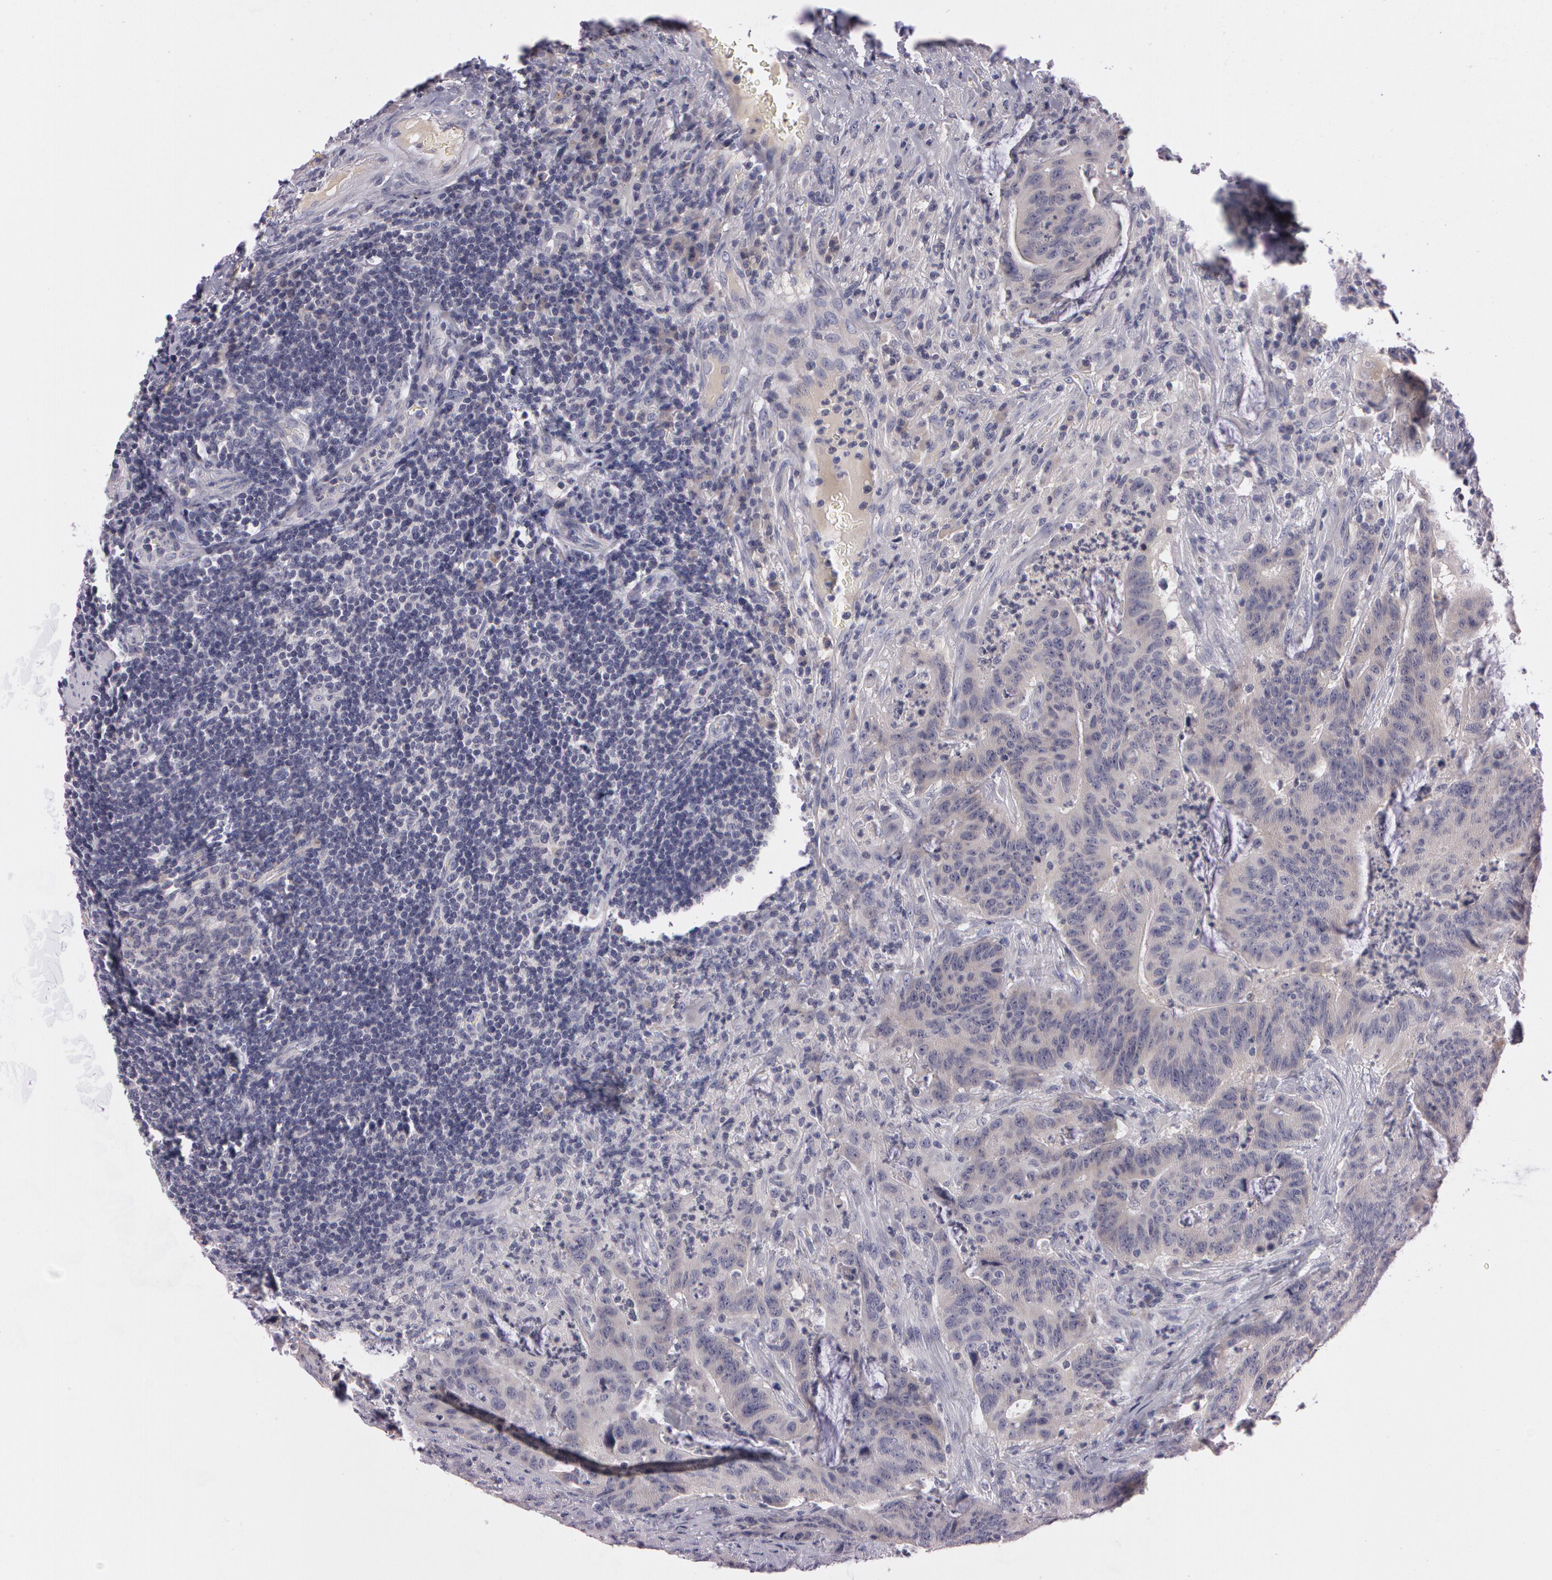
{"staining": {"intensity": "weak", "quantity": ">75%", "location": "cytoplasmic/membranous"}, "tissue": "colorectal cancer", "cell_type": "Tumor cells", "image_type": "cancer", "snomed": [{"axis": "morphology", "description": "Adenocarcinoma, NOS"}, {"axis": "topography", "description": "Colon"}], "caption": "Protein analysis of colorectal cancer tissue shows weak cytoplasmic/membranous staining in approximately >75% of tumor cells.", "gene": "MXRA5", "patient": {"sex": "male", "age": 54}}